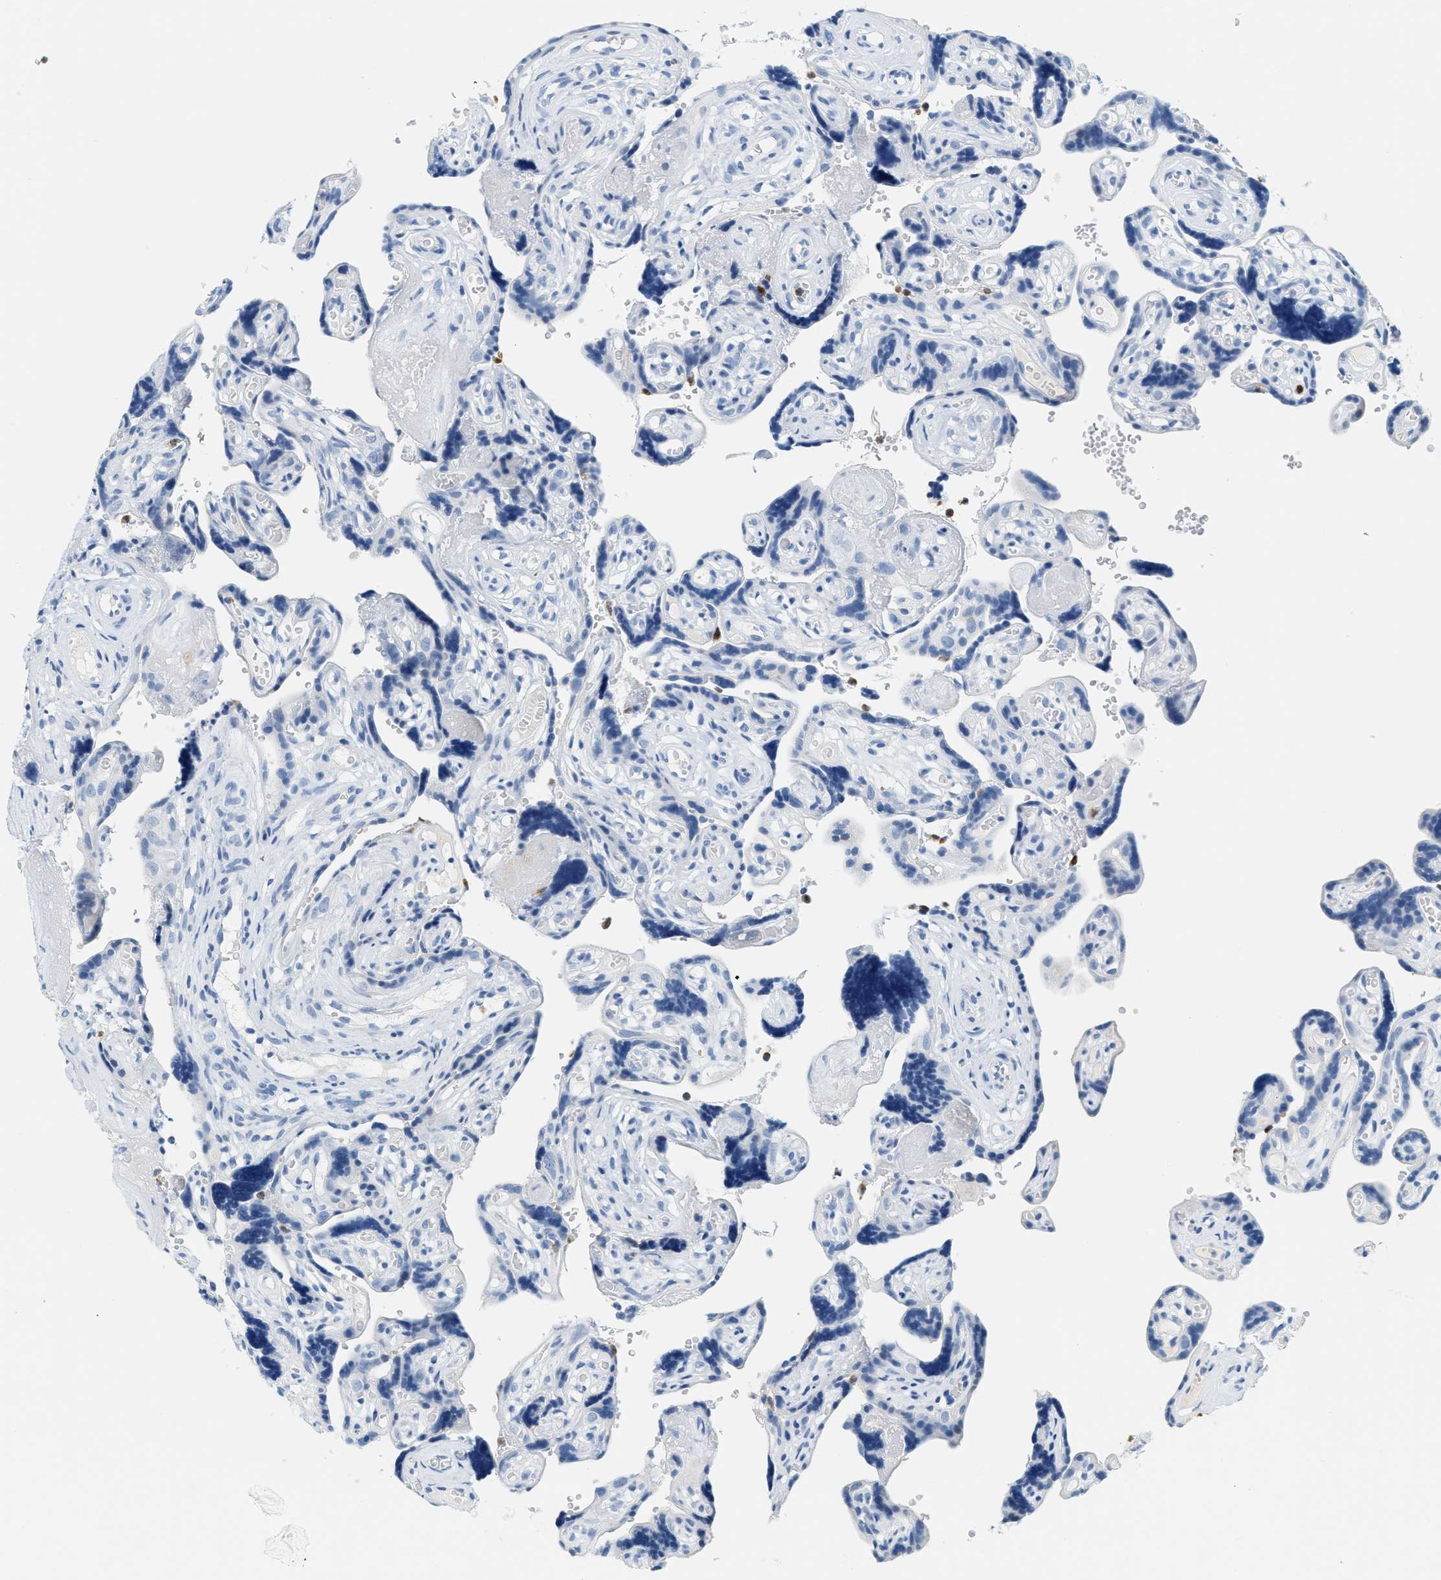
{"staining": {"intensity": "negative", "quantity": "none", "location": "none"}, "tissue": "placenta", "cell_type": "Decidual cells", "image_type": "normal", "snomed": [{"axis": "morphology", "description": "Normal tissue, NOS"}, {"axis": "topography", "description": "Placenta"}], "caption": "Placenta stained for a protein using IHC displays no staining decidual cells.", "gene": "LCN2", "patient": {"sex": "female", "age": 30}}